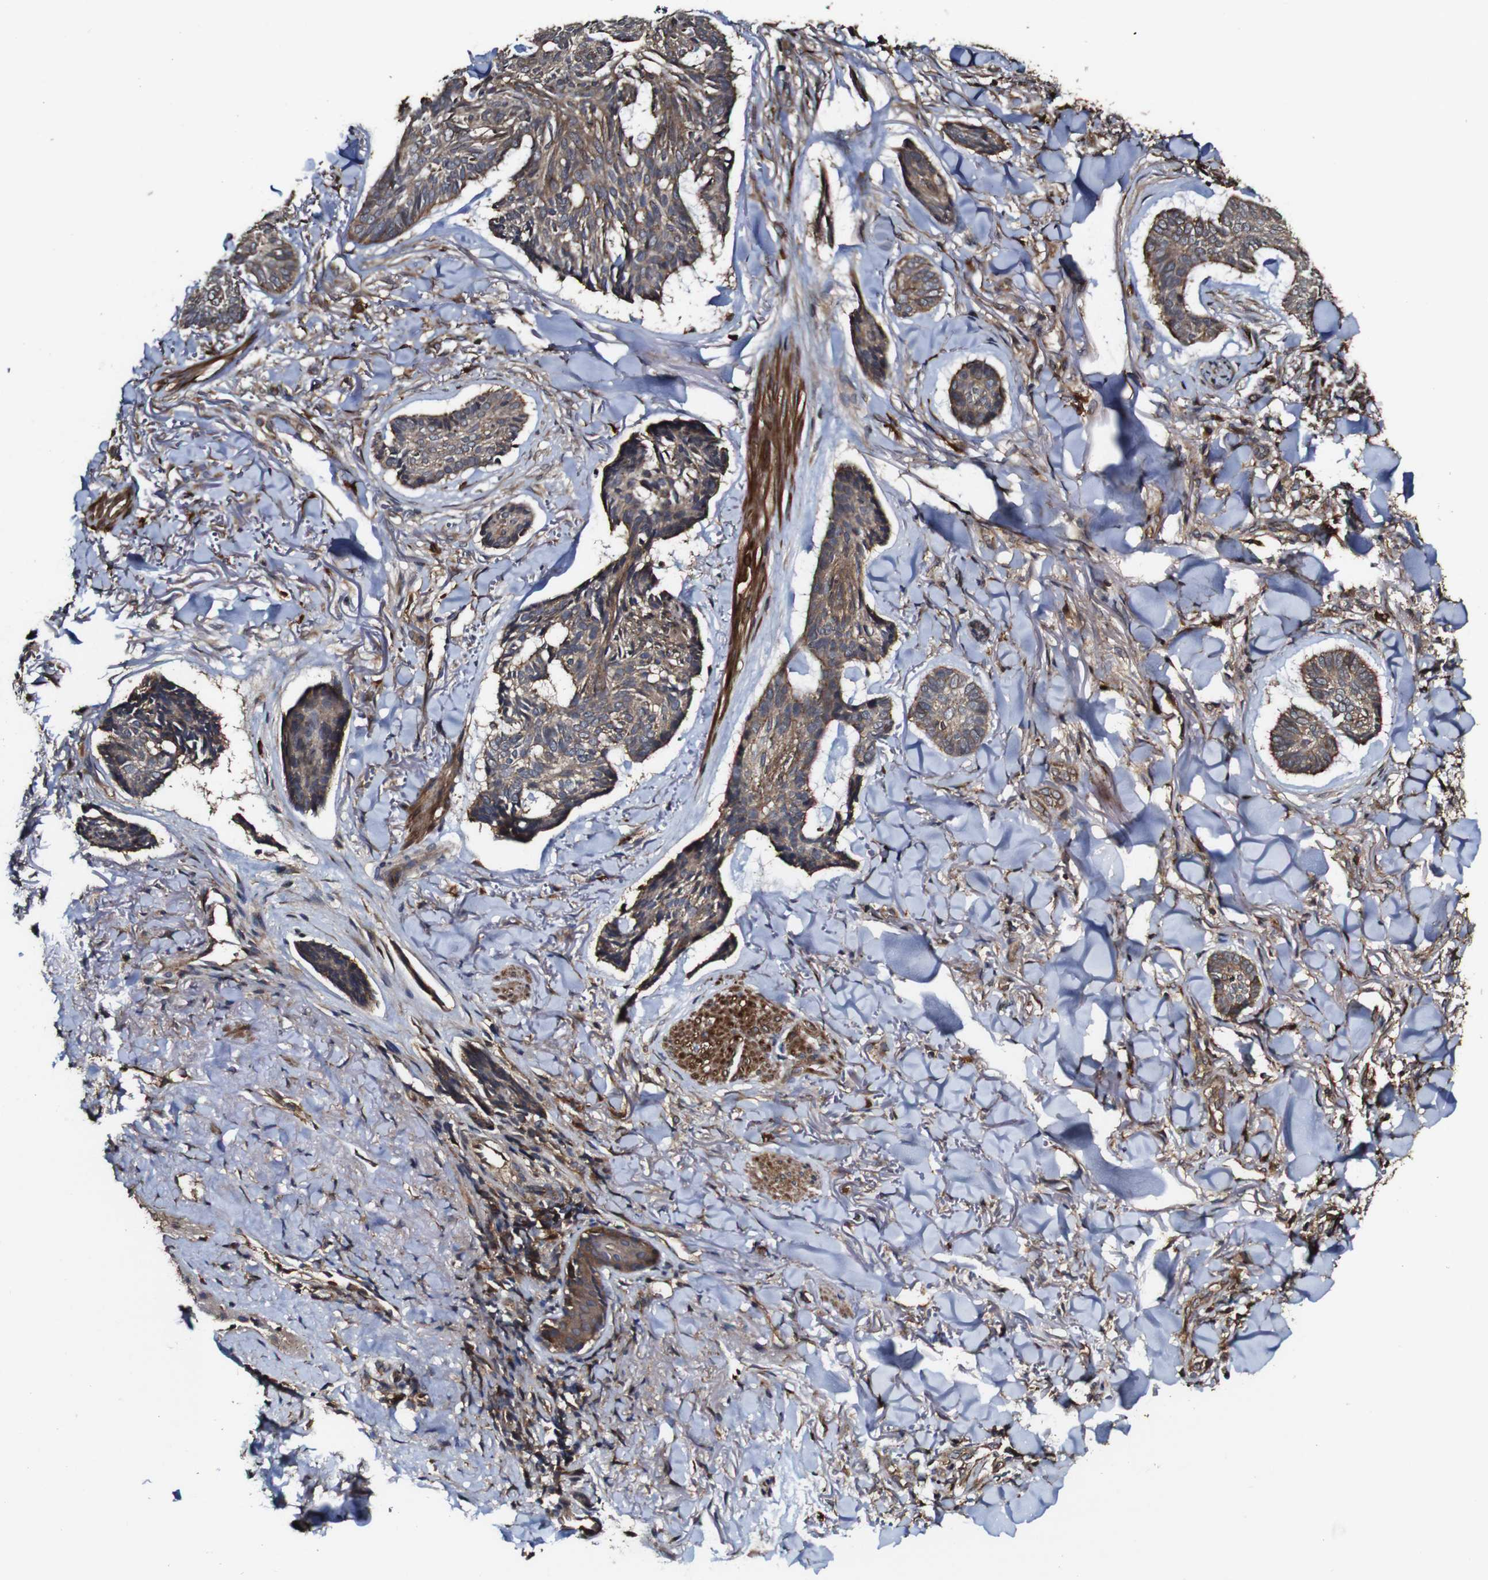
{"staining": {"intensity": "moderate", "quantity": ">75%", "location": "cytoplasmic/membranous"}, "tissue": "skin cancer", "cell_type": "Tumor cells", "image_type": "cancer", "snomed": [{"axis": "morphology", "description": "Basal cell carcinoma"}, {"axis": "topography", "description": "Skin"}], "caption": "Brown immunohistochemical staining in basal cell carcinoma (skin) demonstrates moderate cytoplasmic/membranous expression in about >75% of tumor cells. (DAB (3,3'-diaminobenzidine) IHC, brown staining for protein, blue staining for nuclei).", "gene": "TNIK", "patient": {"sex": "male", "age": 43}}